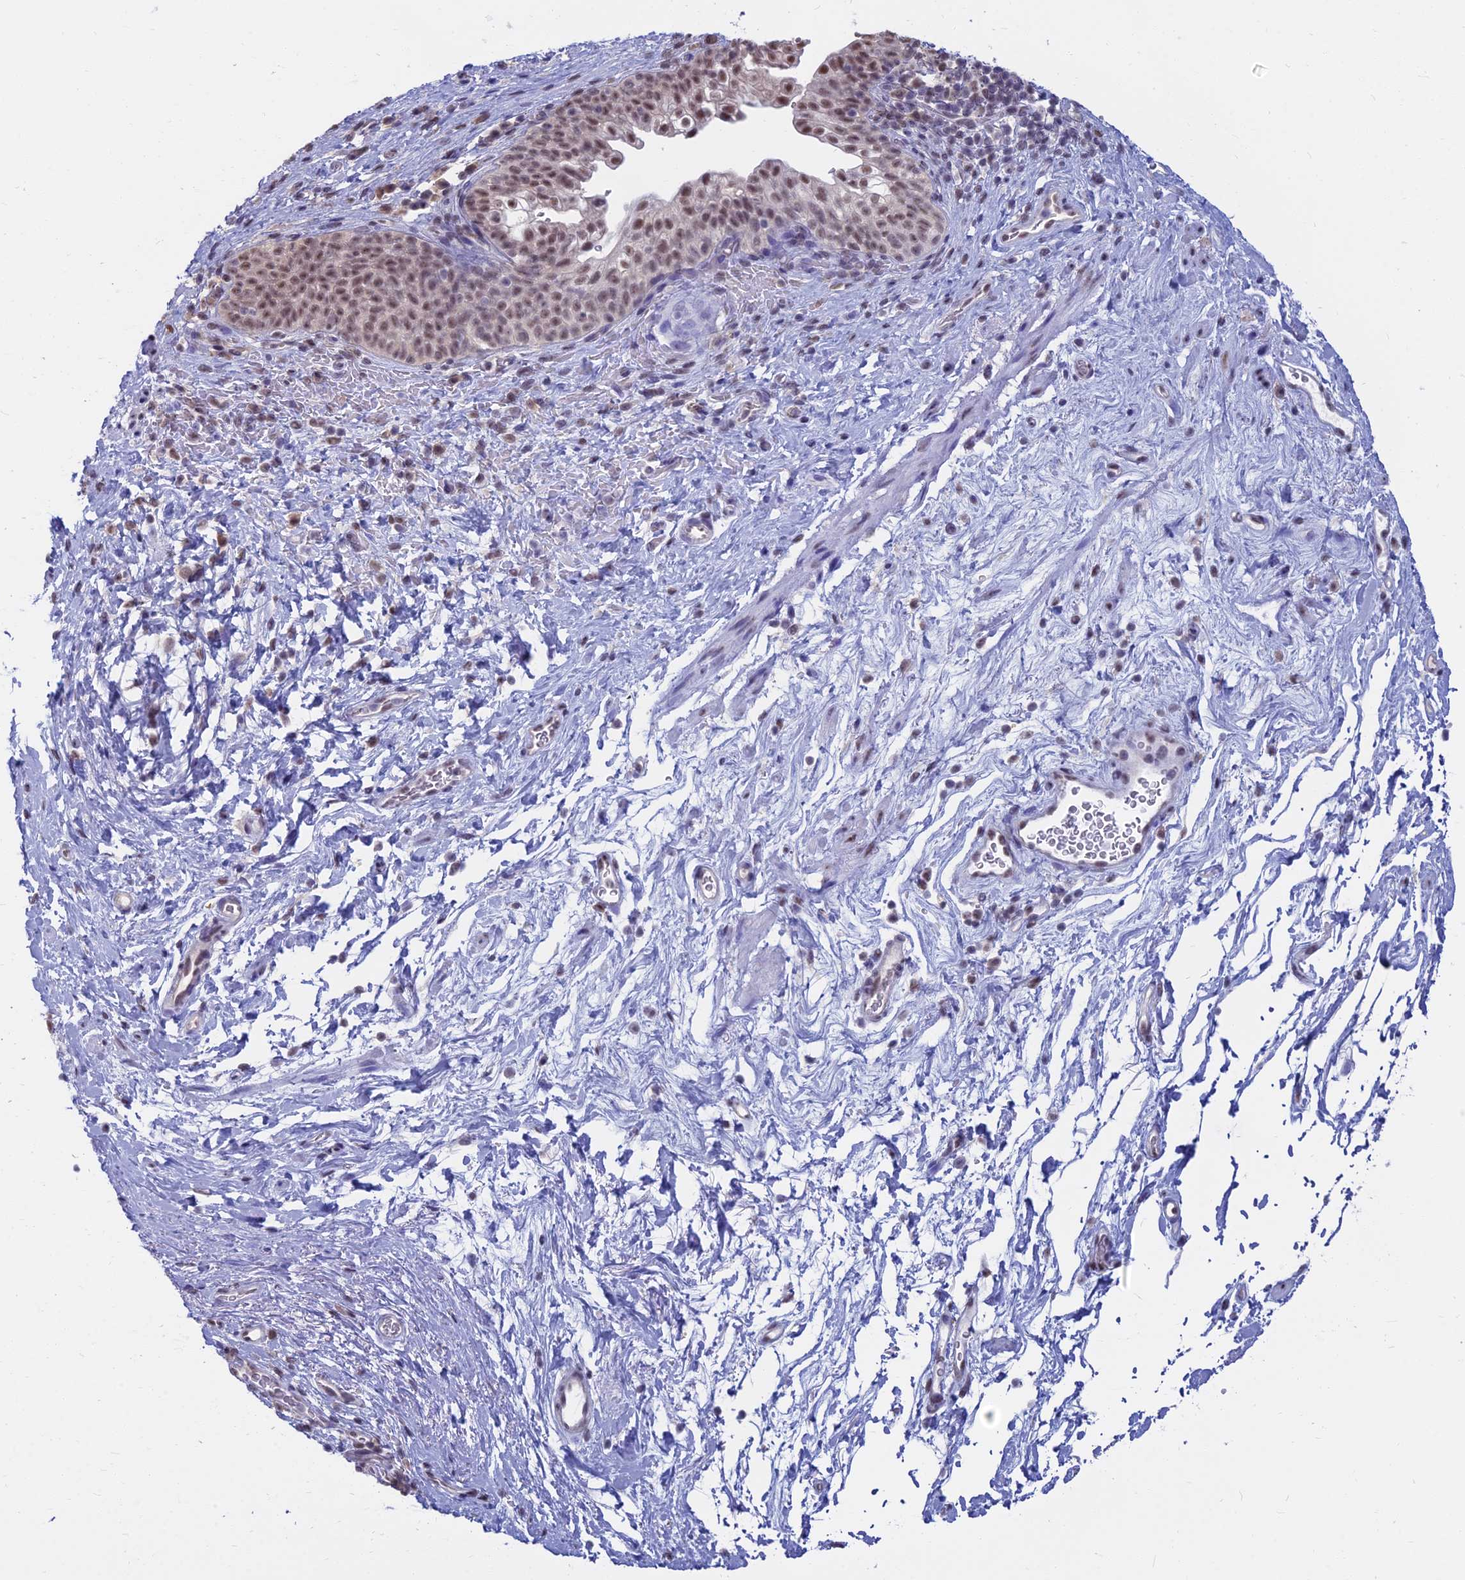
{"staining": {"intensity": "weak", "quantity": "<25%", "location": "nuclear"}, "tissue": "smooth muscle", "cell_type": "Smooth muscle cells", "image_type": "normal", "snomed": [{"axis": "morphology", "description": "Normal tissue, NOS"}, {"axis": "topography", "description": "Smooth muscle"}, {"axis": "topography", "description": "Peripheral nerve tissue"}], "caption": "This histopathology image is of normal smooth muscle stained with immunohistochemistry (IHC) to label a protein in brown with the nuclei are counter-stained blue. There is no positivity in smooth muscle cells.", "gene": "SRSF7", "patient": {"sex": "male", "age": 69}}